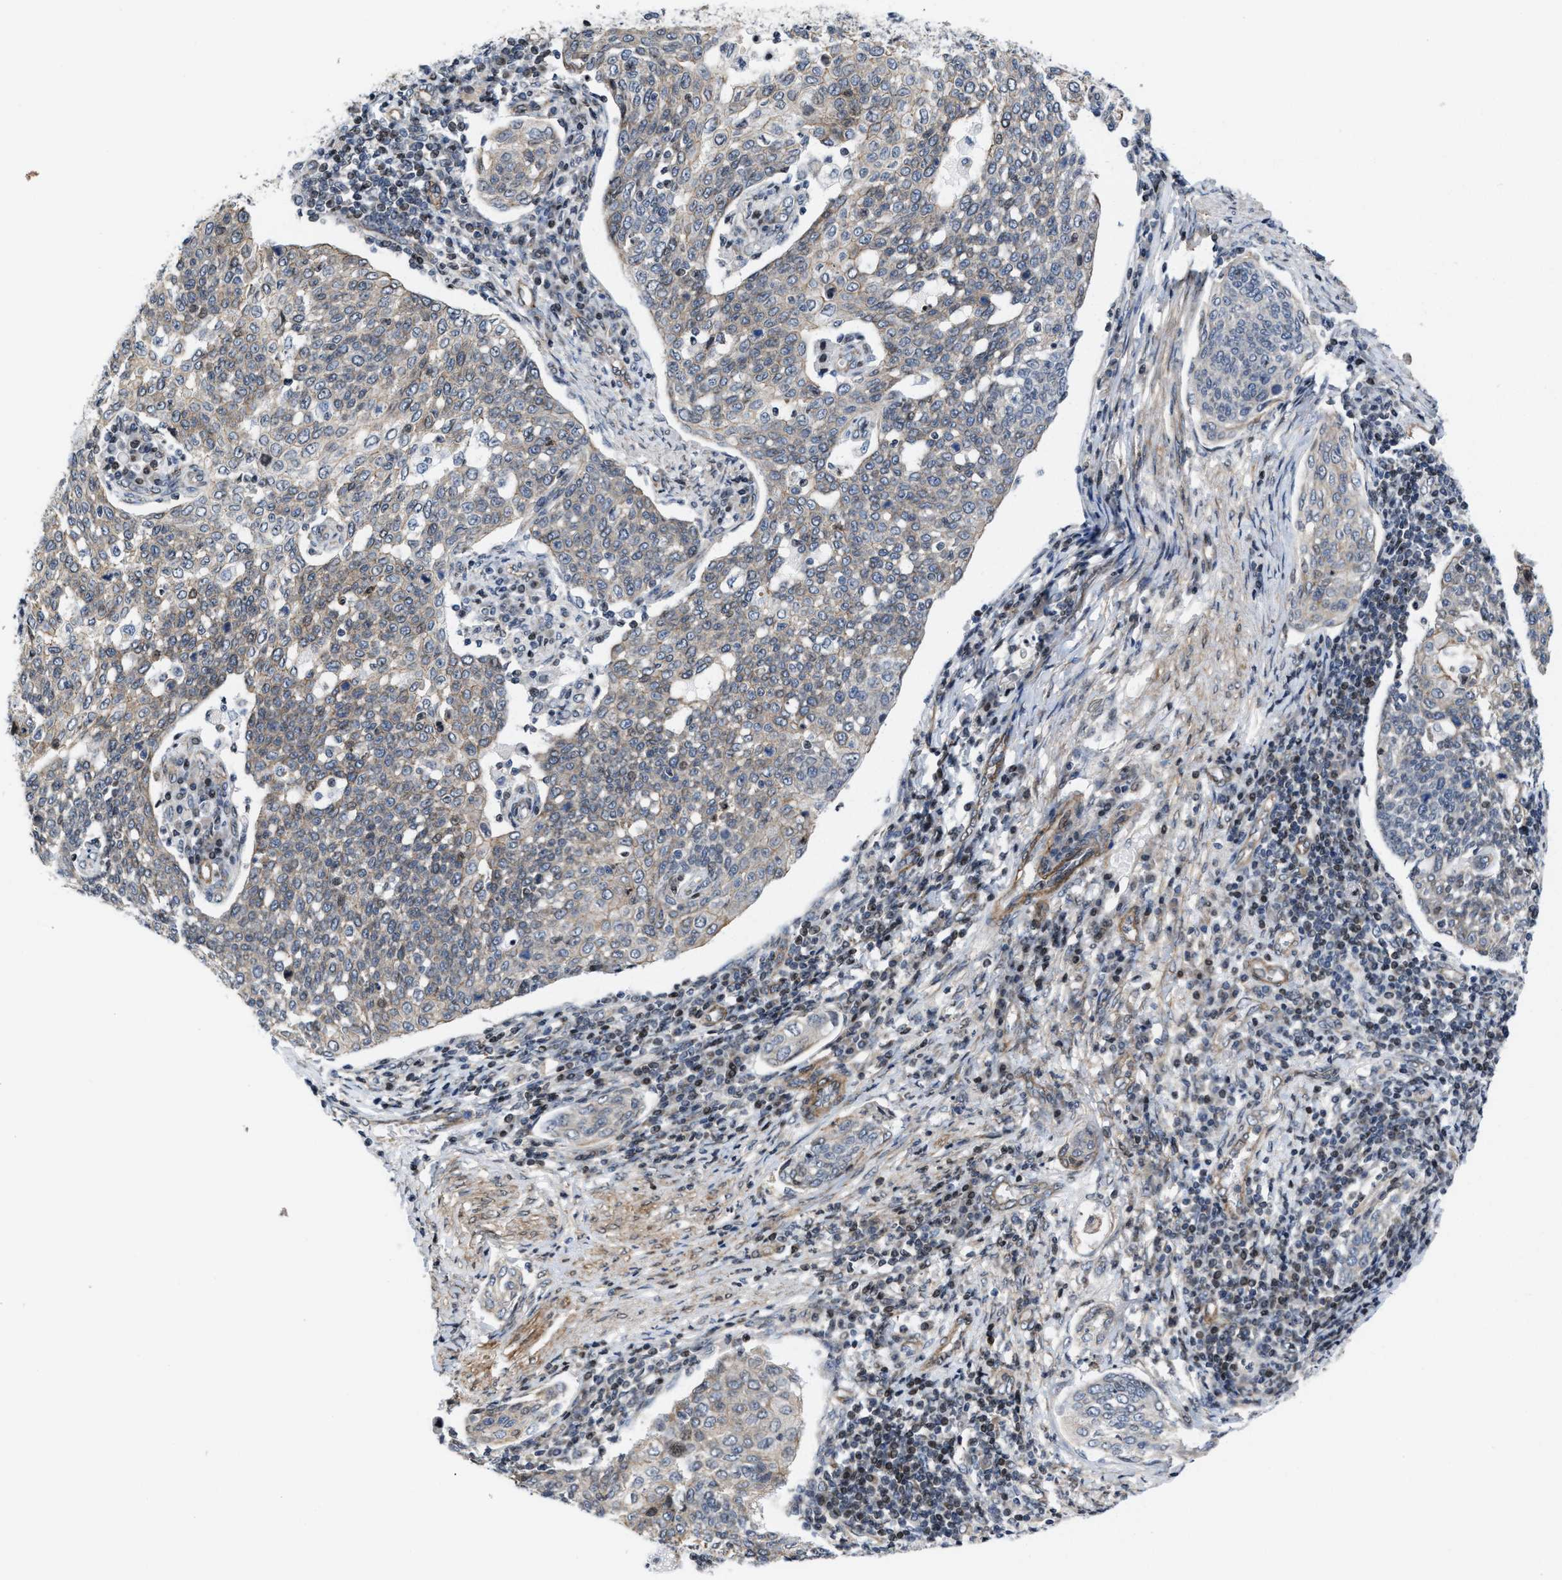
{"staining": {"intensity": "weak", "quantity": "<25%", "location": "cytoplasmic/membranous"}, "tissue": "cervical cancer", "cell_type": "Tumor cells", "image_type": "cancer", "snomed": [{"axis": "morphology", "description": "Squamous cell carcinoma, NOS"}, {"axis": "topography", "description": "Cervix"}], "caption": "IHC histopathology image of human cervical squamous cell carcinoma stained for a protein (brown), which exhibits no expression in tumor cells.", "gene": "TGFB1I1", "patient": {"sex": "female", "age": 34}}